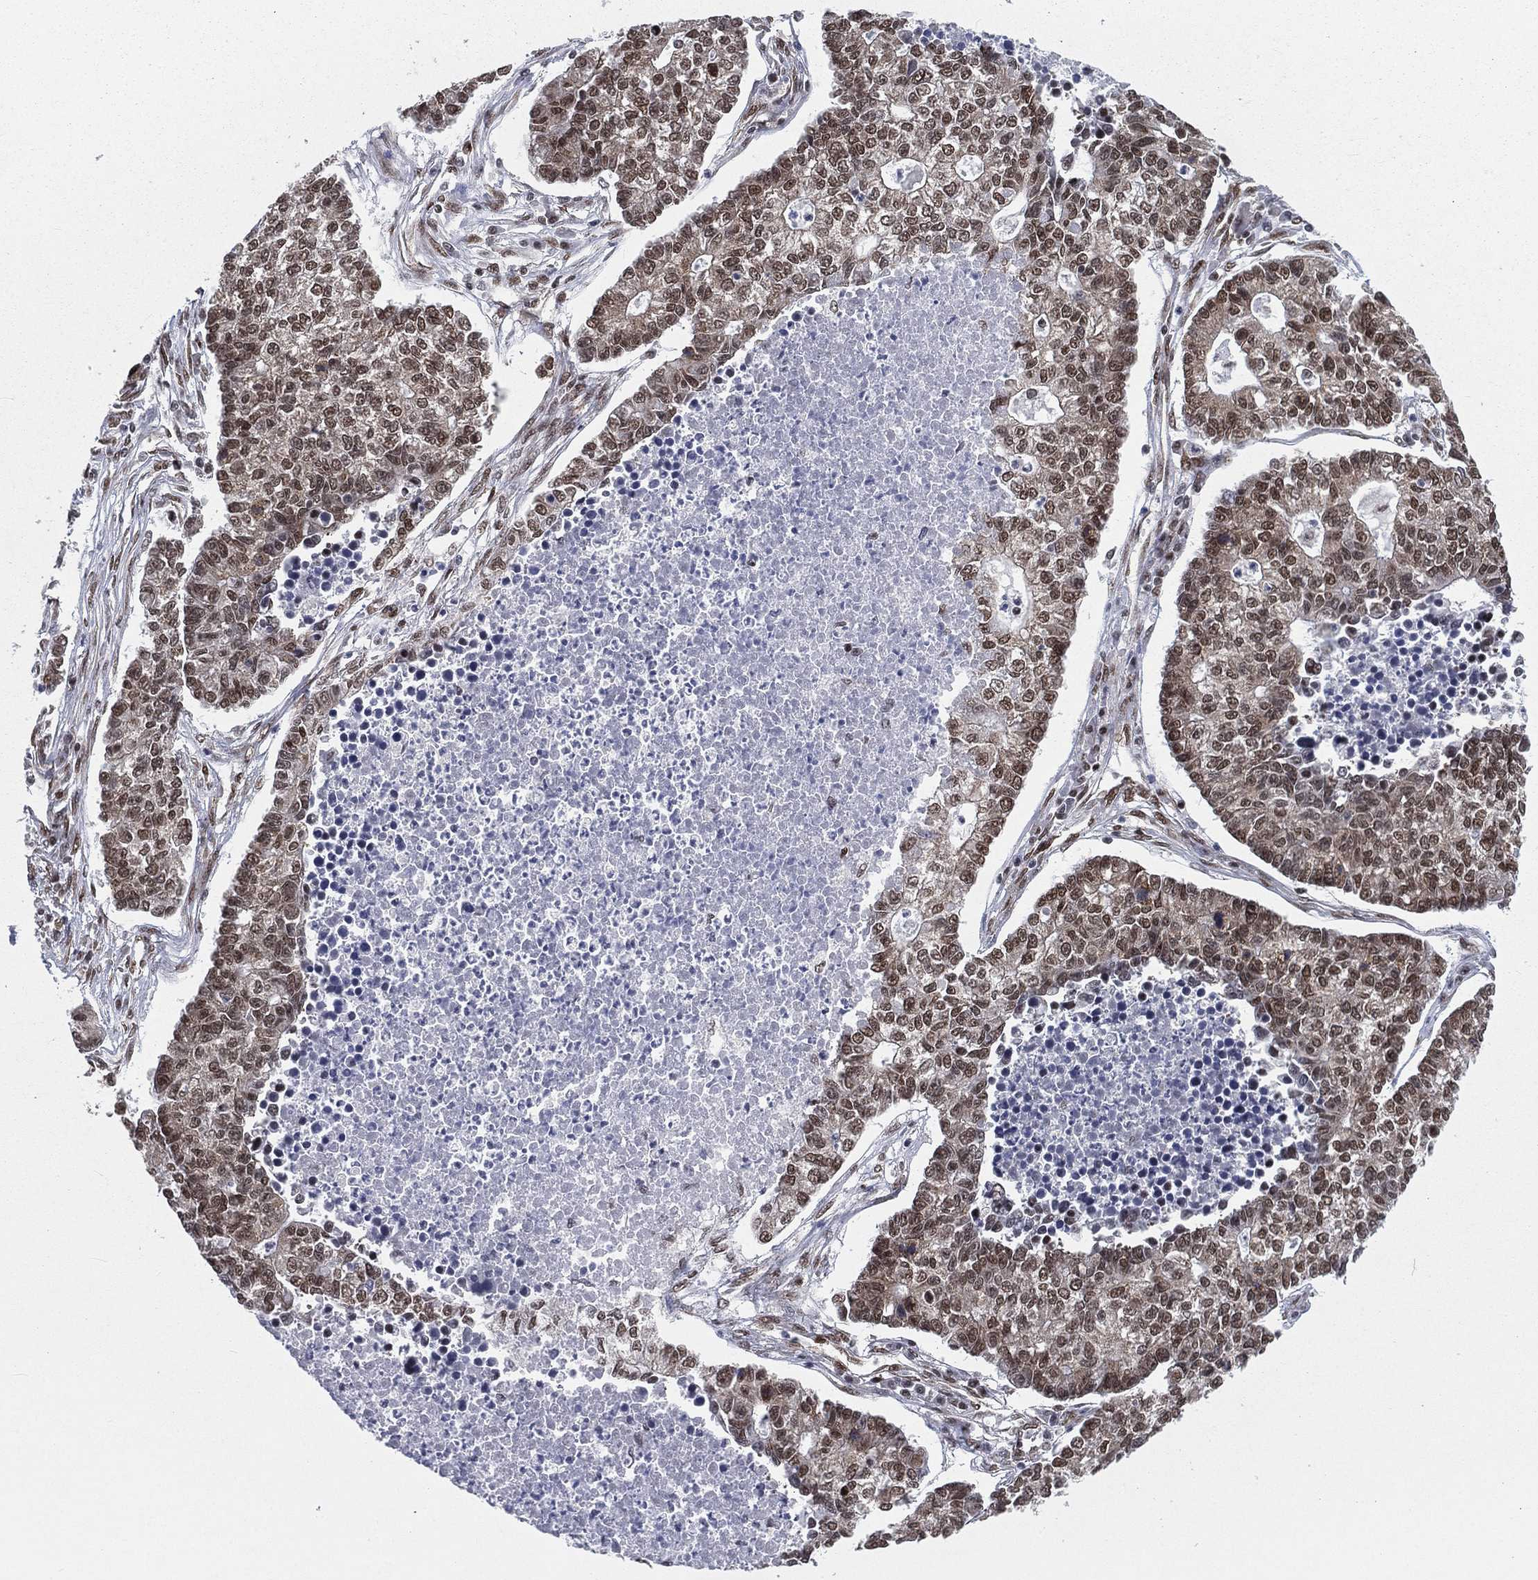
{"staining": {"intensity": "moderate", "quantity": ">75%", "location": "nuclear"}, "tissue": "lung cancer", "cell_type": "Tumor cells", "image_type": "cancer", "snomed": [{"axis": "morphology", "description": "Adenocarcinoma, NOS"}, {"axis": "topography", "description": "Lung"}], "caption": "Lung cancer (adenocarcinoma) stained with a brown dye displays moderate nuclear positive positivity in approximately >75% of tumor cells.", "gene": "FUBP3", "patient": {"sex": "male", "age": 57}}